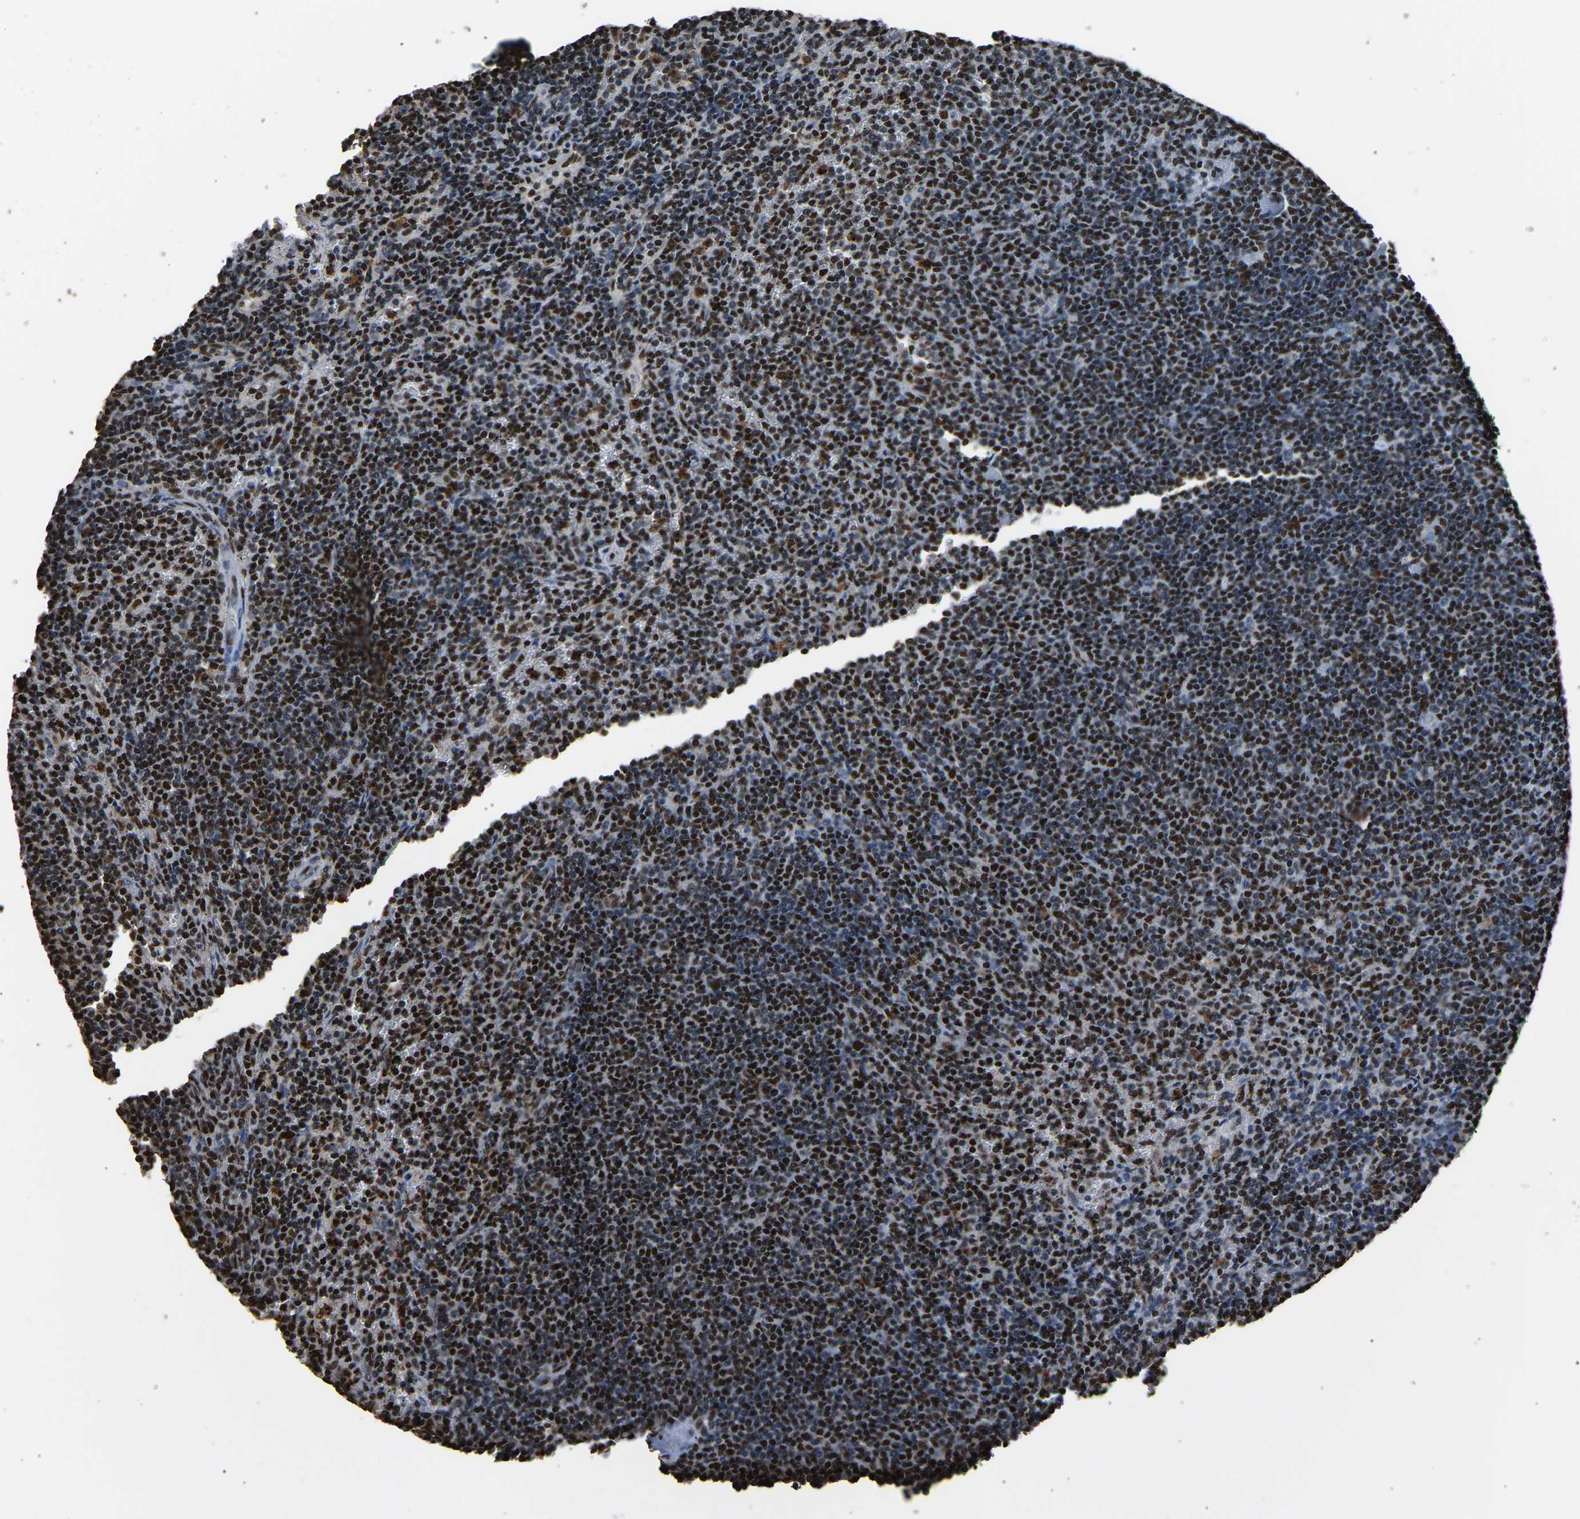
{"staining": {"intensity": "strong", "quantity": ">75%", "location": "nuclear"}, "tissue": "lymphoma", "cell_type": "Tumor cells", "image_type": "cancer", "snomed": [{"axis": "morphology", "description": "Malignant lymphoma, non-Hodgkin's type, Low grade"}, {"axis": "topography", "description": "Spleen"}], "caption": "The micrograph displays immunohistochemical staining of low-grade malignant lymphoma, non-Hodgkin's type. There is strong nuclear staining is identified in approximately >75% of tumor cells.", "gene": "SAFB", "patient": {"sex": "female", "age": 50}}